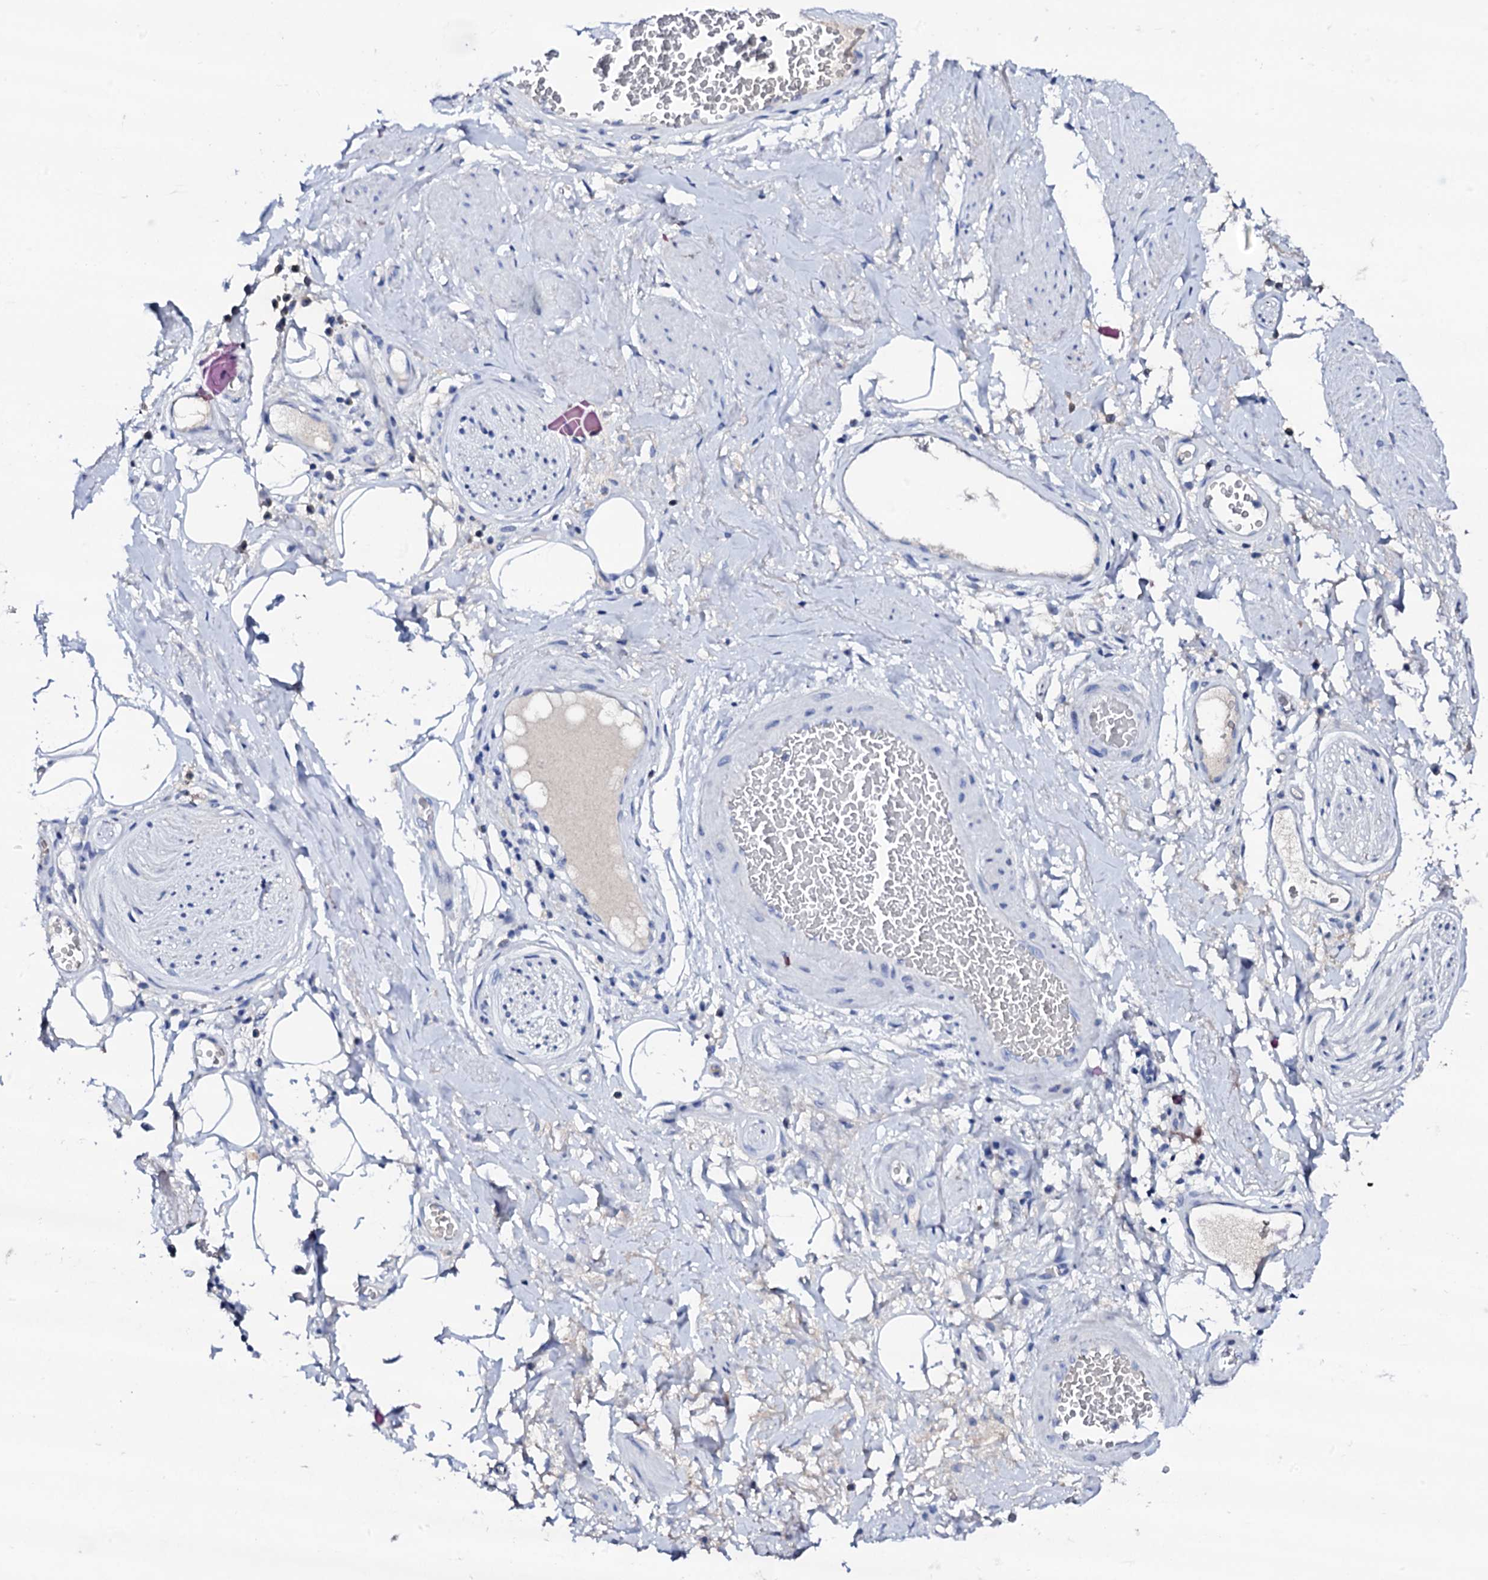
{"staining": {"intensity": "negative", "quantity": "none", "location": "none"}, "tissue": "adipose tissue", "cell_type": "Adipocytes", "image_type": "normal", "snomed": [{"axis": "morphology", "description": "Normal tissue, NOS"}, {"axis": "morphology", "description": "Adenocarcinoma, NOS"}, {"axis": "topography", "description": "Rectum"}, {"axis": "topography", "description": "Vagina"}, {"axis": "topography", "description": "Peripheral nerve tissue"}], "caption": "Immunohistochemistry (IHC) of benign human adipose tissue displays no expression in adipocytes.", "gene": "FBXL16", "patient": {"sex": "female", "age": 71}}